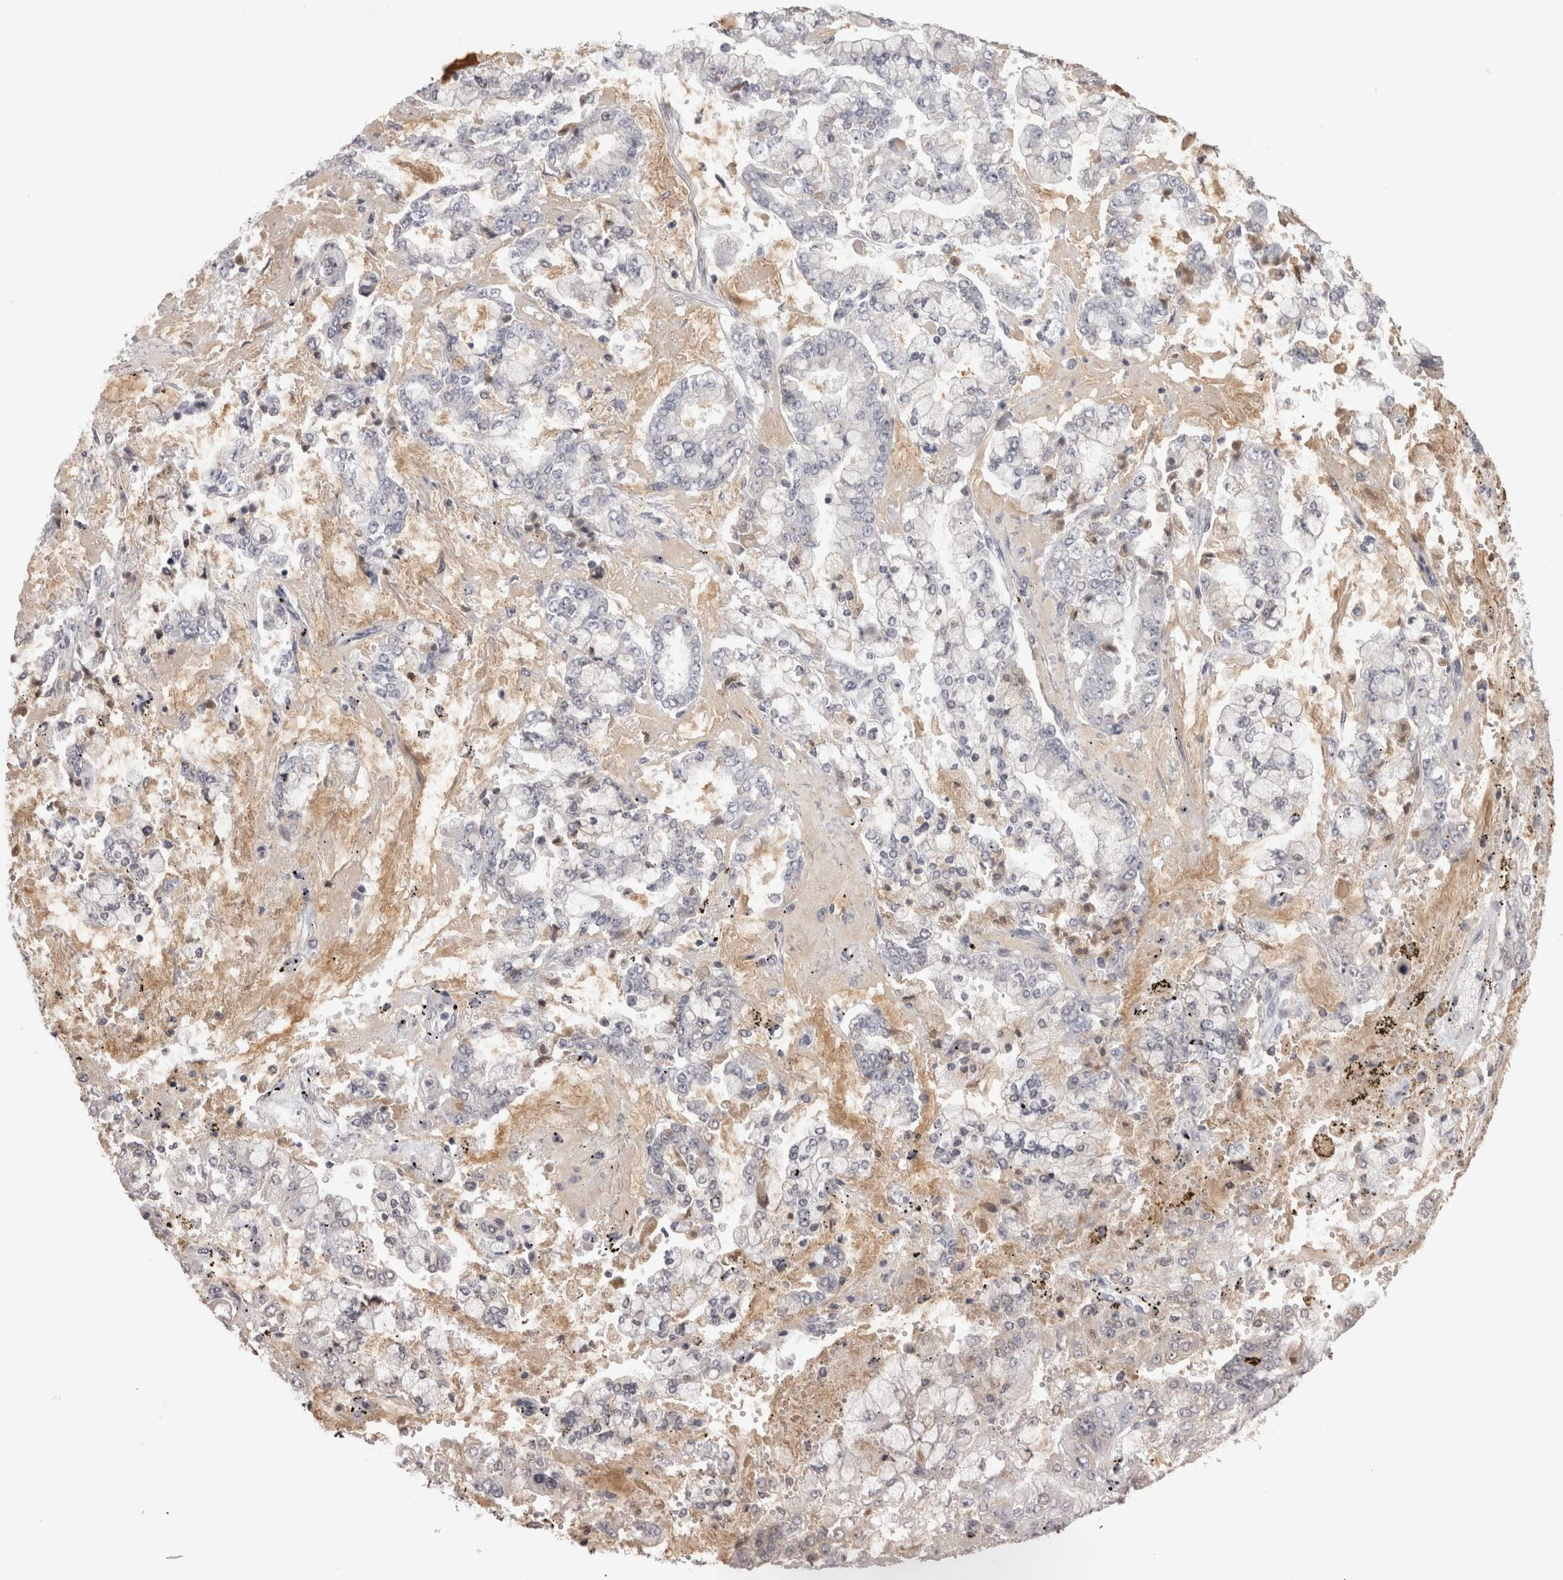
{"staining": {"intensity": "negative", "quantity": "none", "location": "none"}, "tissue": "stomach cancer", "cell_type": "Tumor cells", "image_type": "cancer", "snomed": [{"axis": "morphology", "description": "Adenocarcinoma, NOS"}, {"axis": "topography", "description": "Stomach"}], "caption": "High power microscopy image of an immunohistochemistry image of stomach cancer (adenocarcinoma), revealing no significant staining in tumor cells. (DAB (3,3'-diaminobenzidine) immunohistochemistry (IHC) with hematoxylin counter stain).", "gene": "SAA4", "patient": {"sex": "male", "age": 76}}